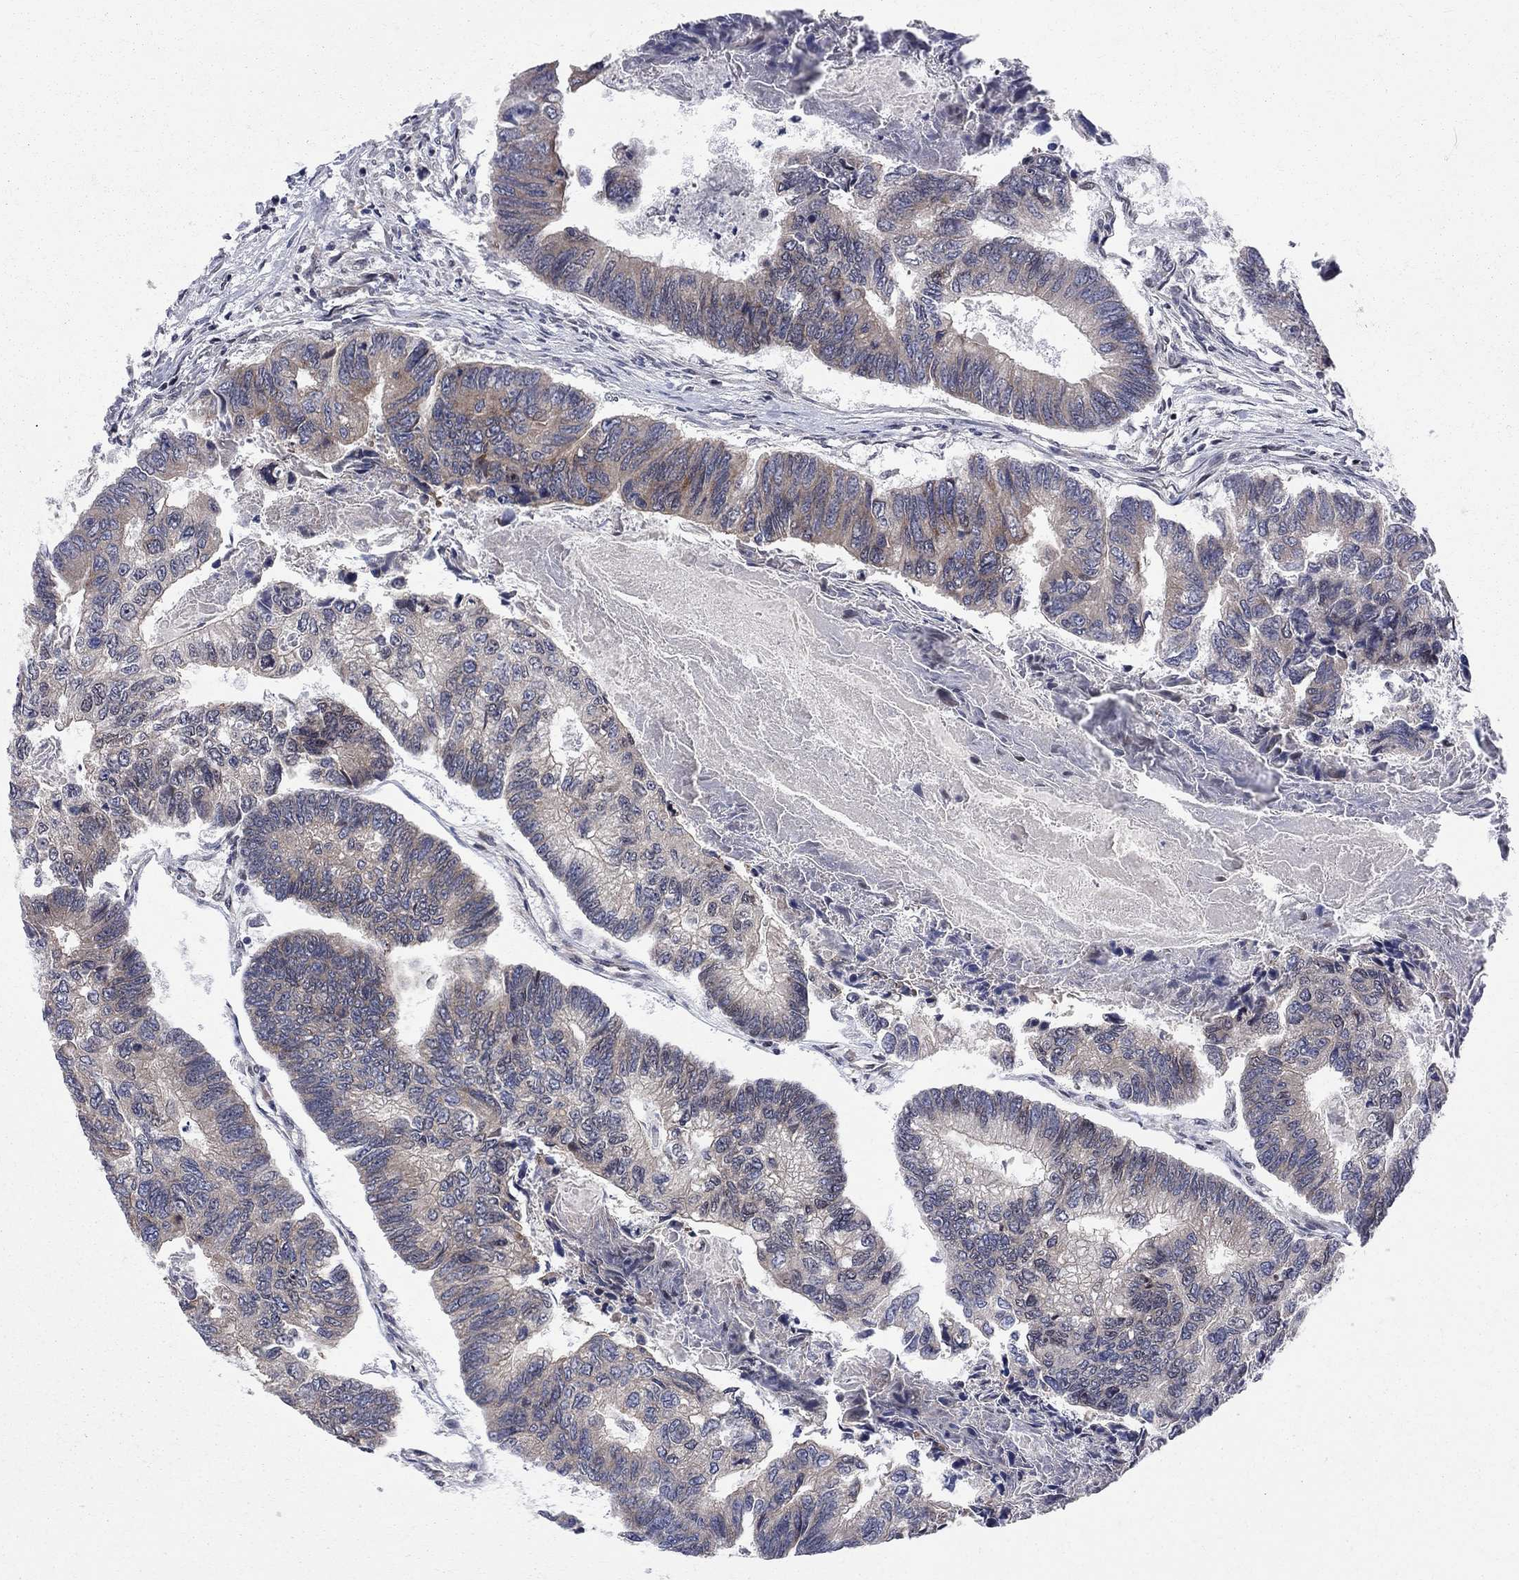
{"staining": {"intensity": "weak", "quantity": ">75%", "location": "cytoplasmic/membranous"}, "tissue": "colorectal cancer", "cell_type": "Tumor cells", "image_type": "cancer", "snomed": [{"axis": "morphology", "description": "Adenocarcinoma, NOS"}, {"axis": "topography", "description": "Colon"}], "caption": "There is low levels of weak cytoplasmic/membranous positivity in tumor cells of adenocarcinoma (colorectal), as demonstrated by immunohistochemical staining (brown color).", "gene": "CNOT11", "patient": {"sex": "female", "age": 65}}